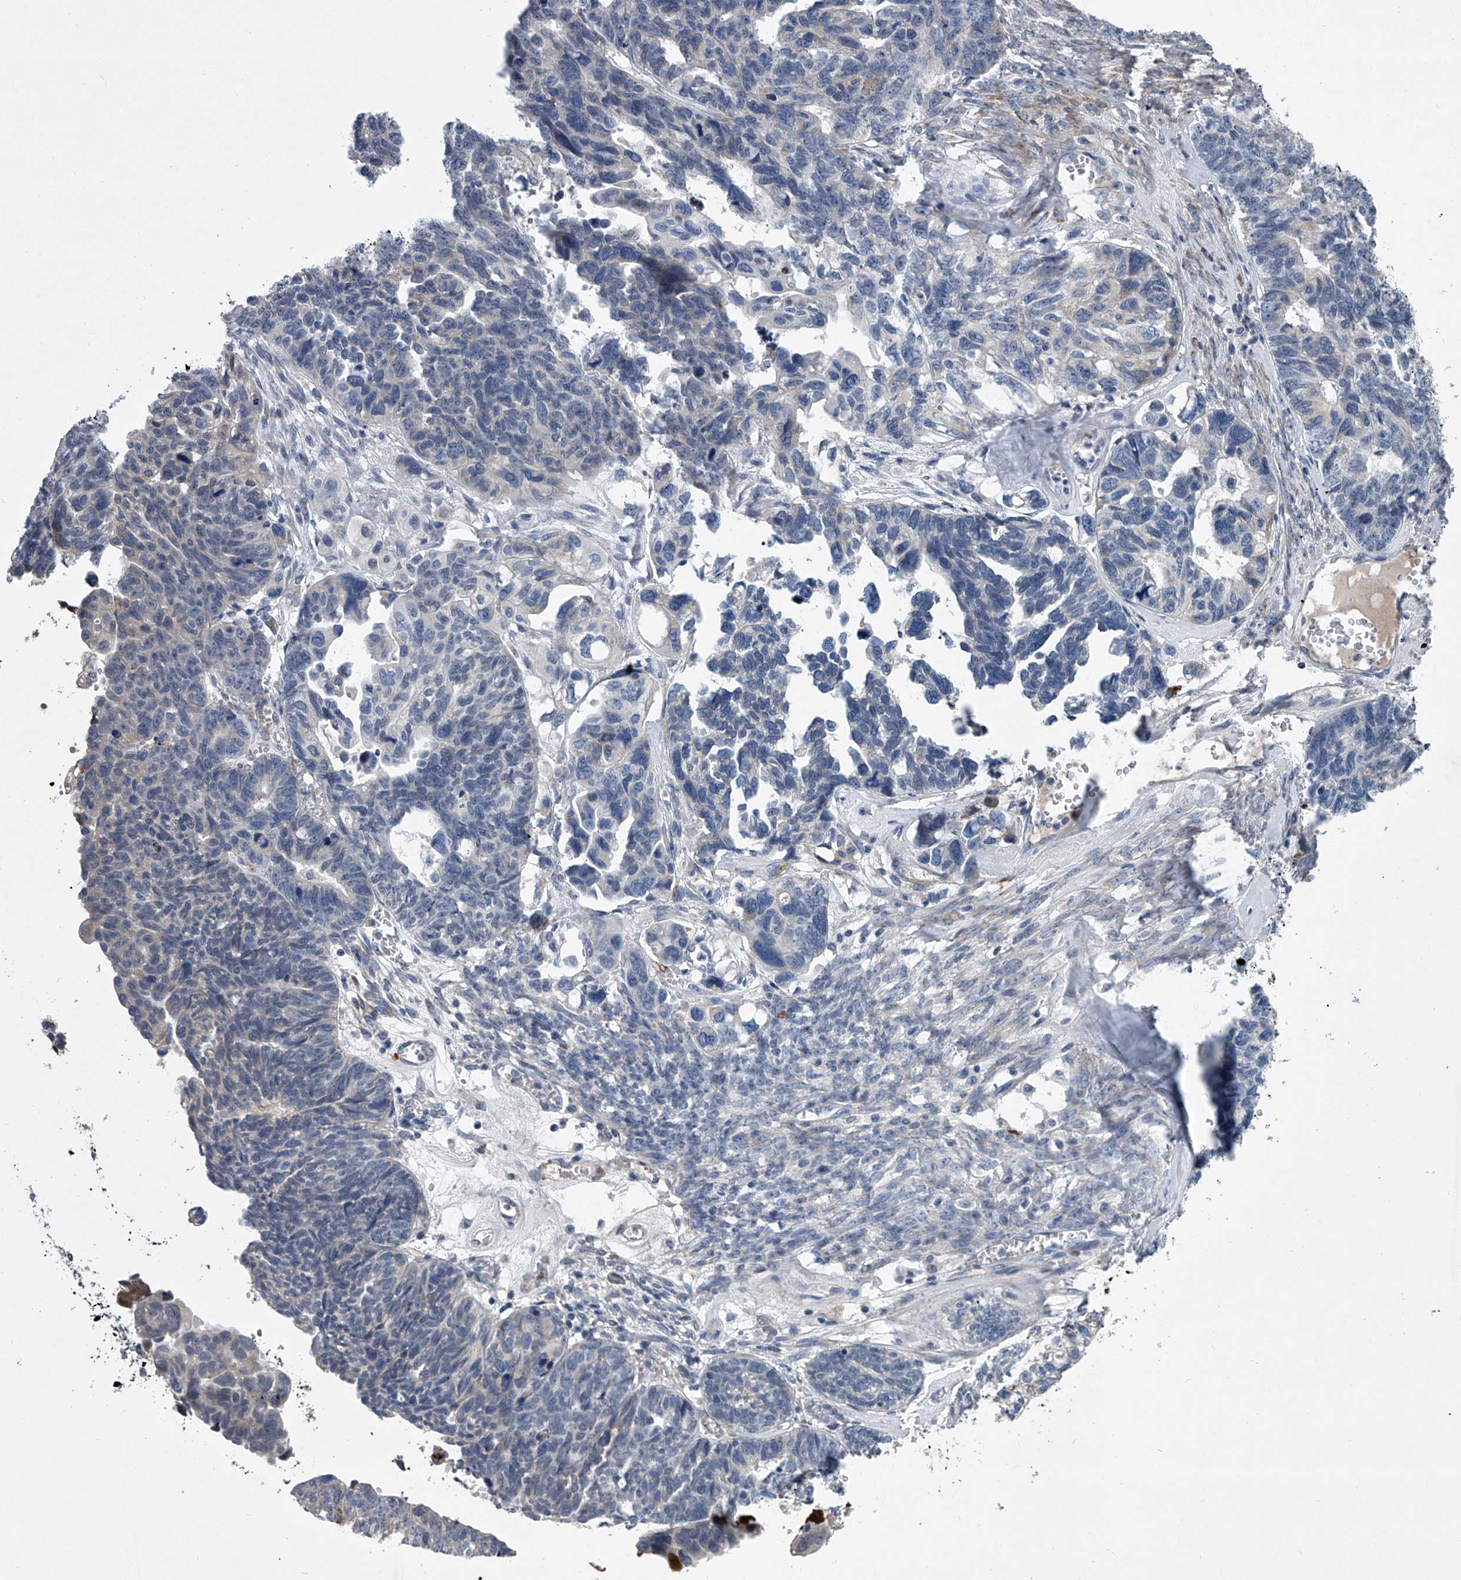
{"staining": {"intensity": "negative", "quantity": "none", "location": "none"}, "tissue": "ovarian cancer", "cell_type": "Tumor cells", "image_type": "cancer", "snomed": [{"axis": "morphology", "description": "Cystadenocarcinoma, serous, NOS"}, {"axis": "topography", "description": "Ovary"}], "caption": "Immunohistochemical staining of ovarian cancer demonstrates no significant staining in tumor cells.", "gene": "ABCG1", "patient": {"sex": "female", "age": 79}}